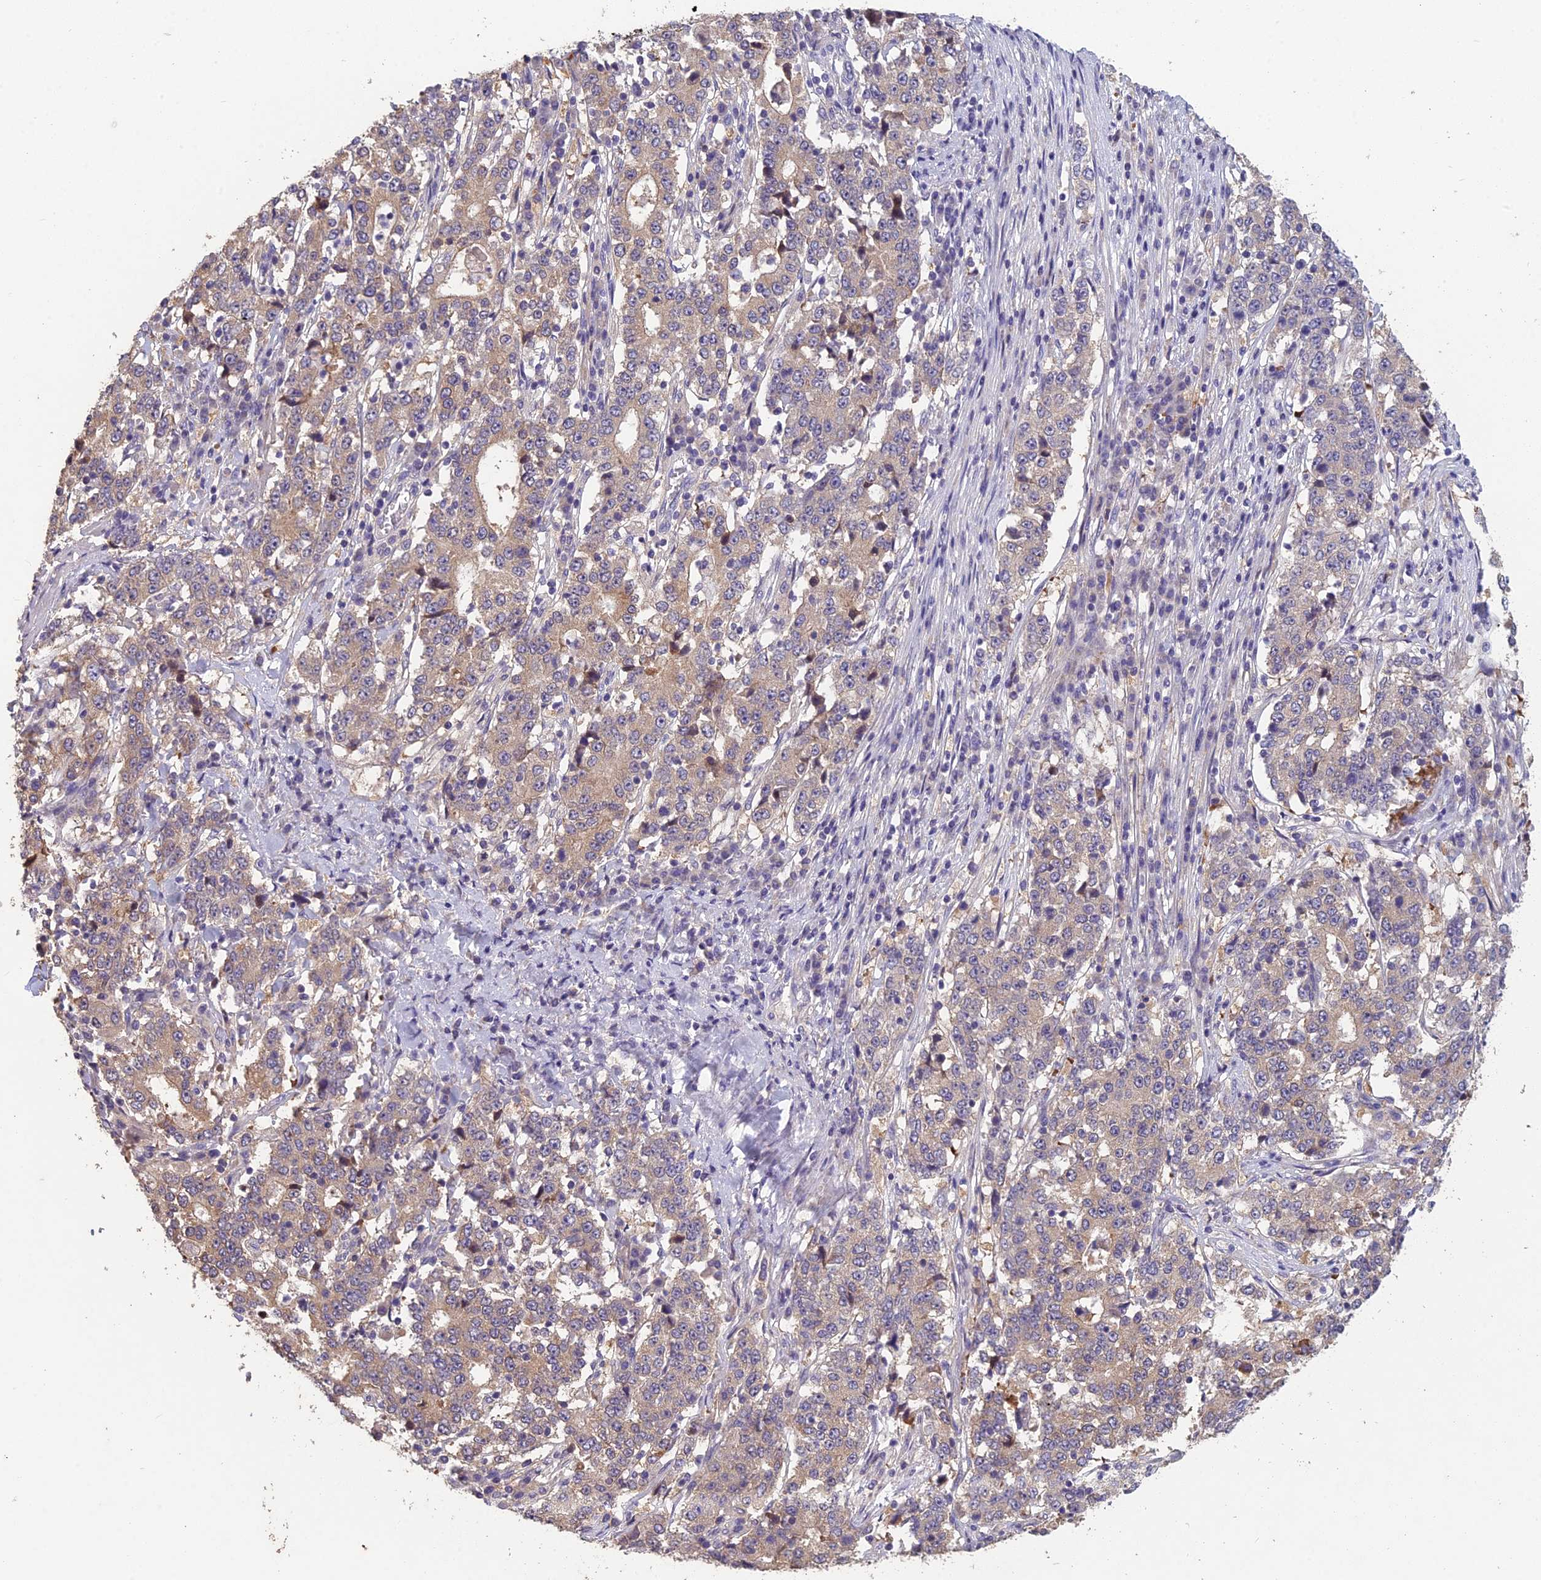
{"staining": {"intensity": "weak", "quantity": ">75%", "location": "cytoplasmic/membranous"}, "tissue": "stomach cancer", "cell_type": "Tumor cells", "image_type": "cancer", "snomed": [{"axis": "morphology", "description": "Adenocarcinoma, NOS"}, {"axis": "topography", "description": "Stomach"}], "caption": "Stomach adenocarcinoma tissue exhibits weak cytoplasmic/membranous expression in approximately >75% of tumor cells, visualized by immunohistochemistry. (DAB (3,3'-diaminobenzidine) IHC, brown staining for protein, blue staining for nuclei).", "gene": "CEACAM16", "patient": {"sex": "male", "age": 59}}